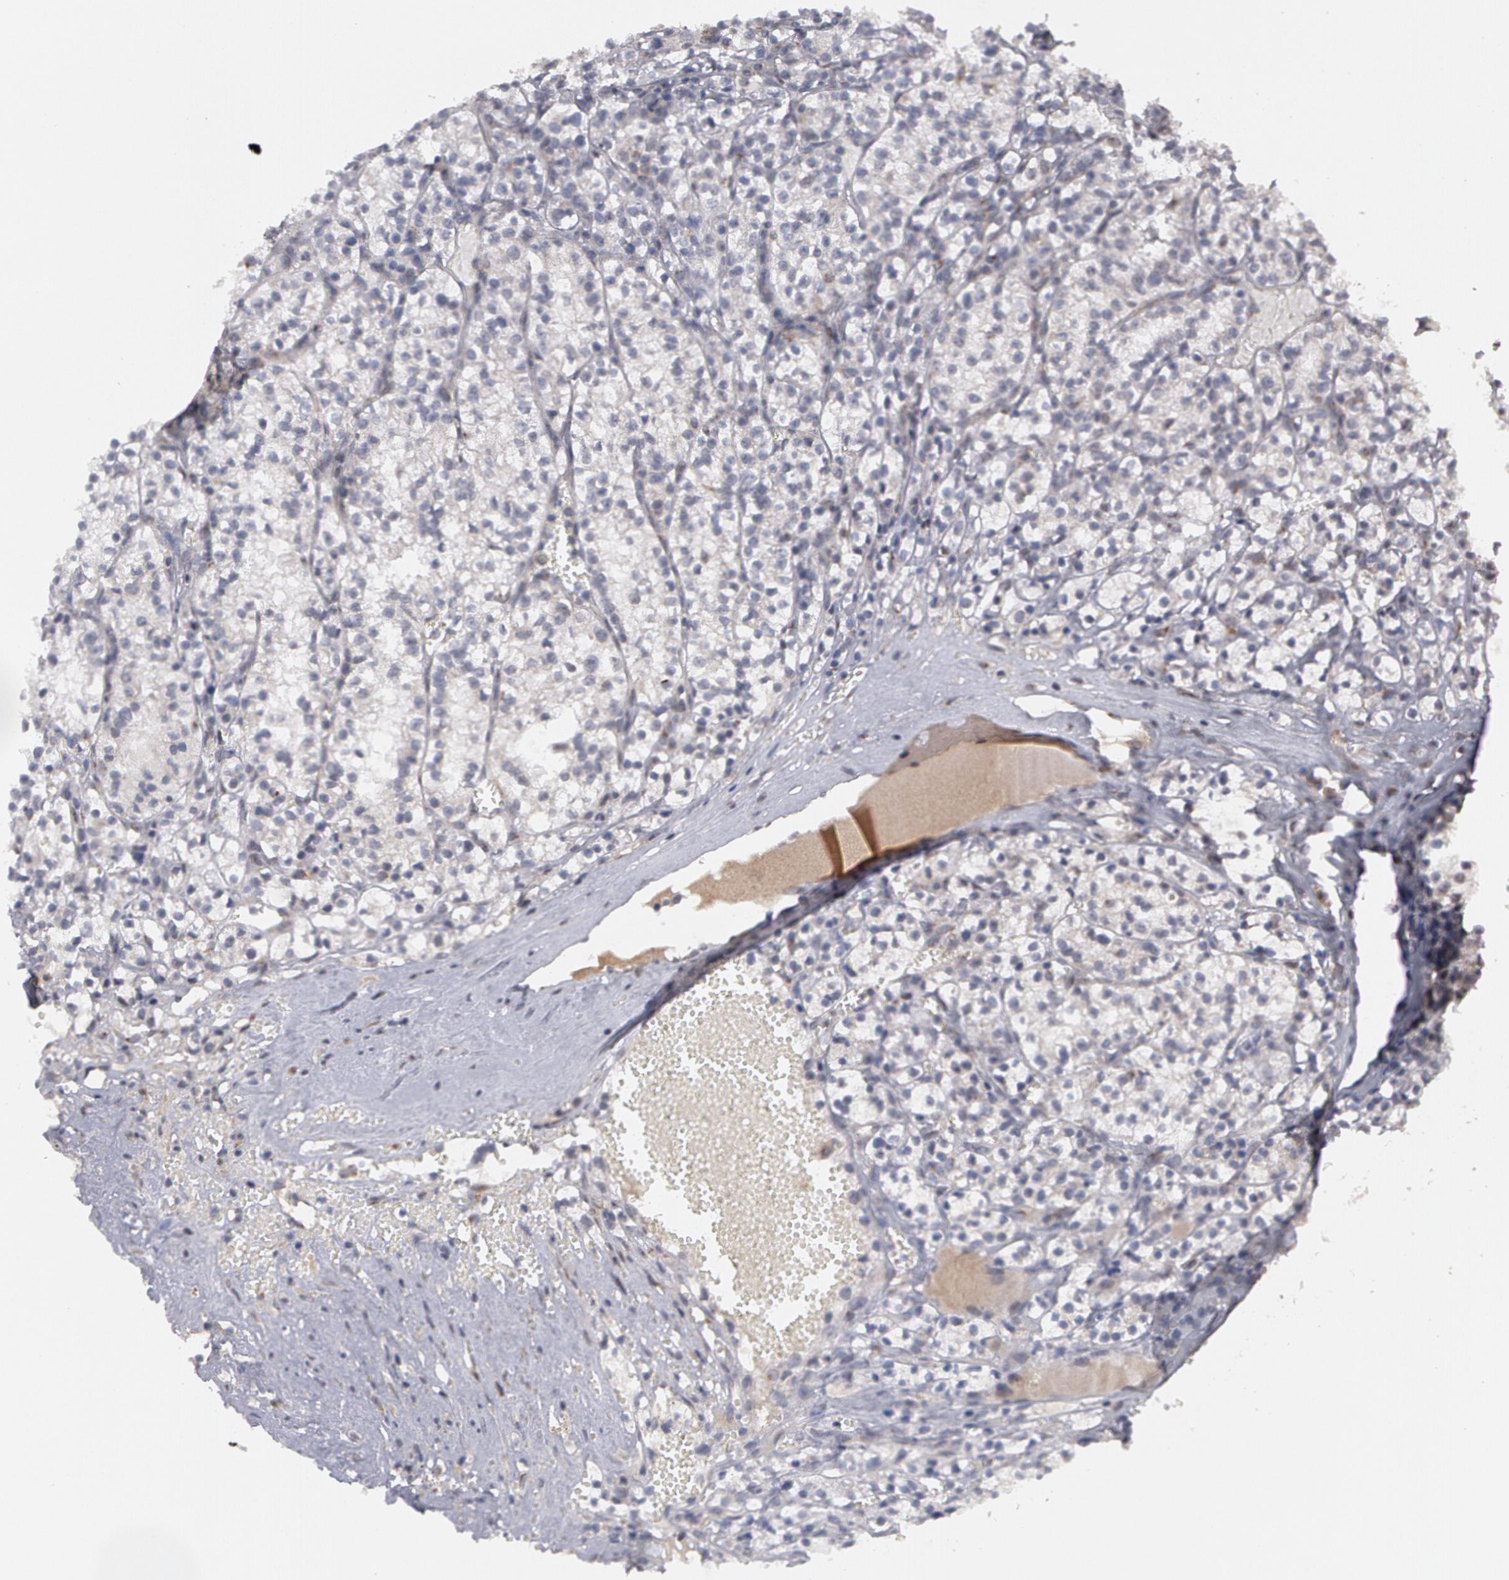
{"staining": {"intensity": "negative", "quantity": "none", "location": "none"}, "tissue": "renal cancer", "cell_type": "Tumor cells", "image_type": "cancer", "snomed": [{"axis": "morphology", "description": "Adenocarcinoma, NOS"}, {"axis": "topography", "description": "Kidney"}], "caption": "Histopathology image shows no protein expression in tumor cells of renal cancer tissue.", "gene": "STX5", "patient": {"sex": "male", "age": 61}}